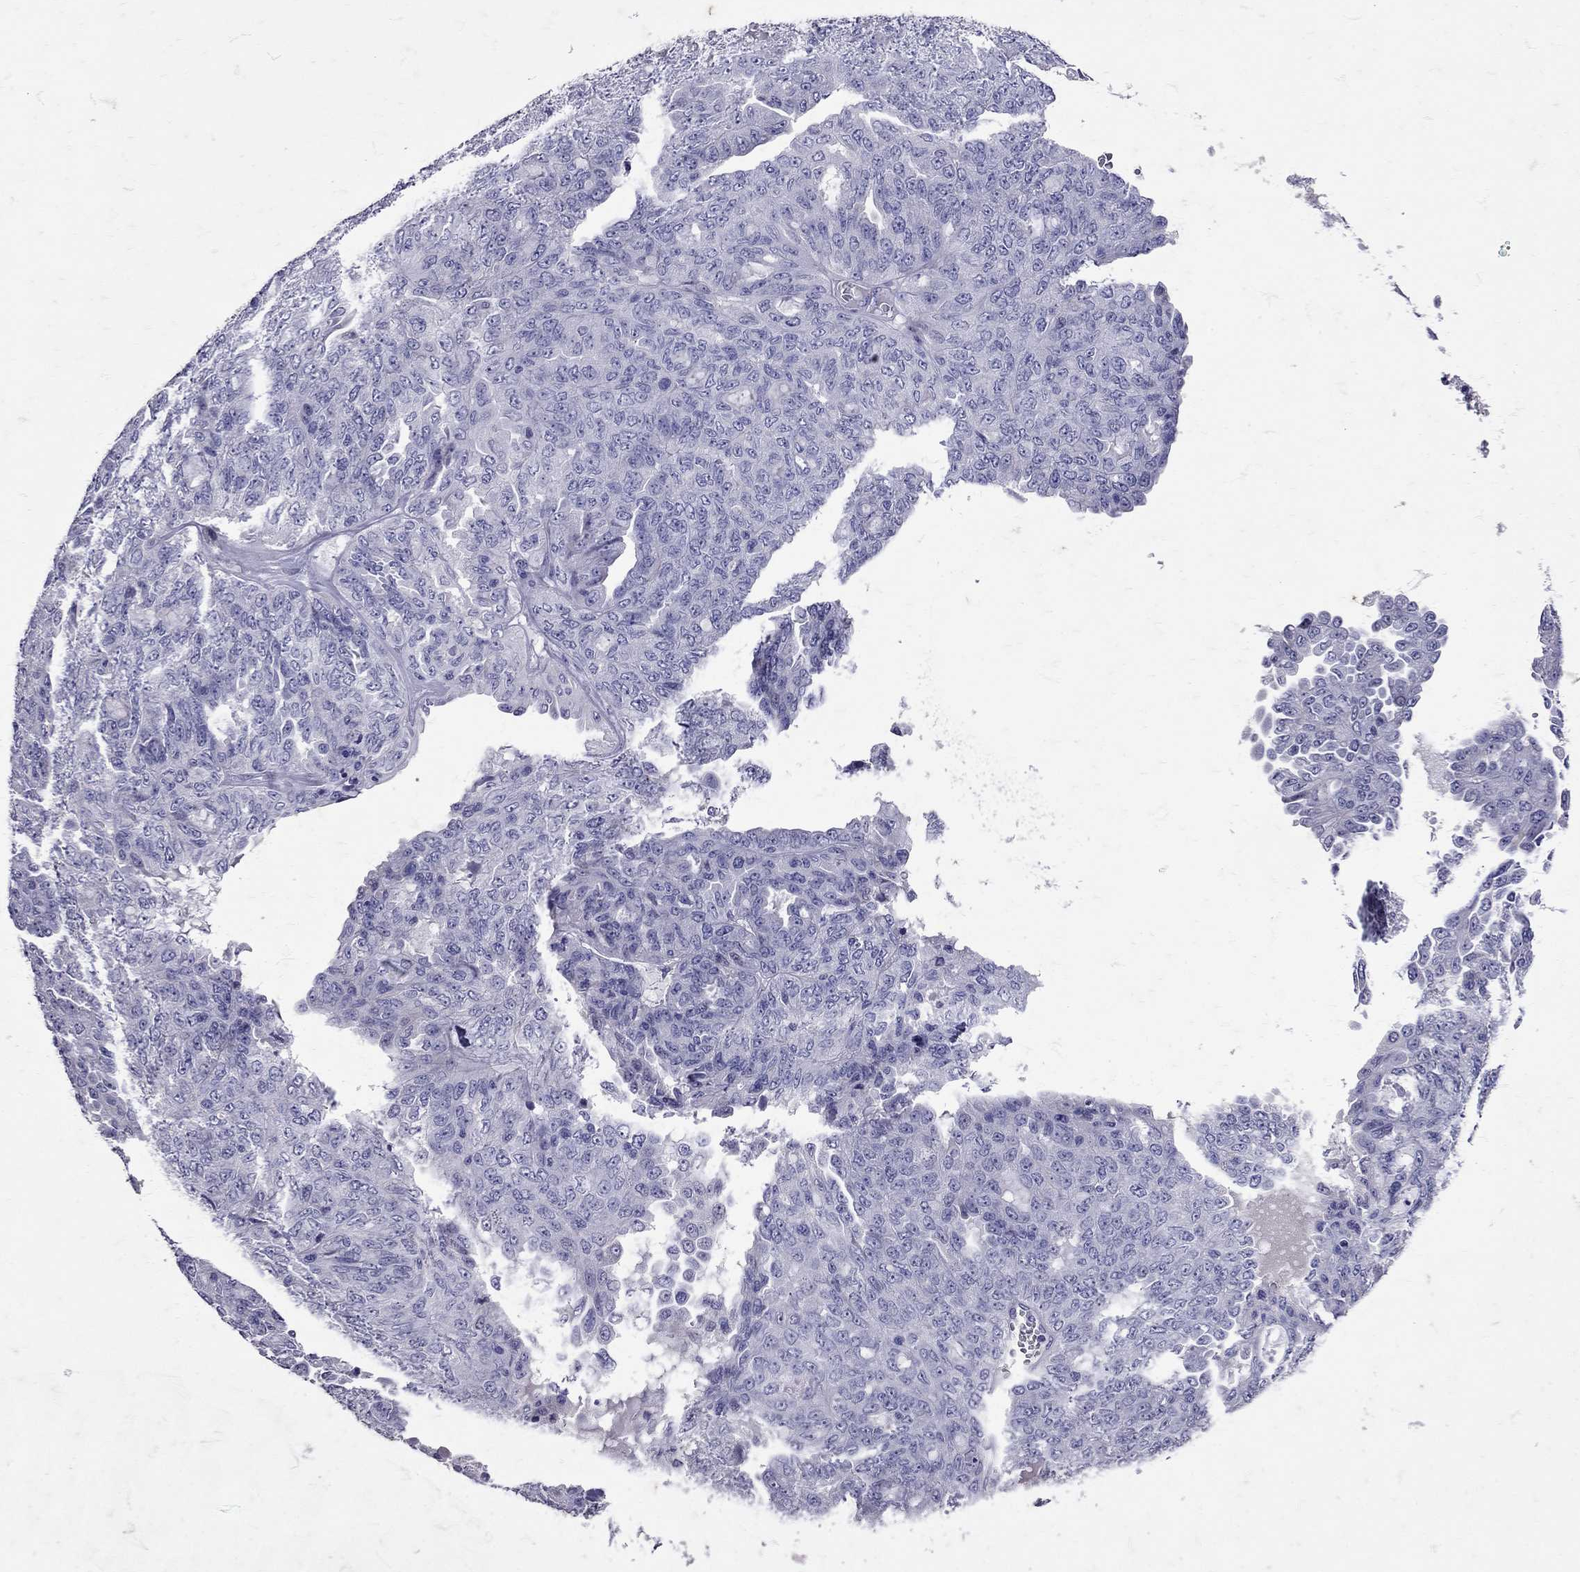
{"staining": {"intensity": "negative", "quantity": "none", "location": "none"}, "tissue": "ovarian cancer", "cell_type": "Tumor cells", "image_type": "cancer", "snomed": [{"axis": "morphology", "description": "Cystadenocarcinoma, serous, NOS"}, {"axis": "topography", "description": "Ovary"}], "caption": "DAB (3,3'-diaminobenzidine) immunohistochemical staining of serous cystadenocarcinoma (ovarian) exhibits no significant expression in tumor cells.", "gene": "SST", "patient": {"sex": "female", "age": 71}}